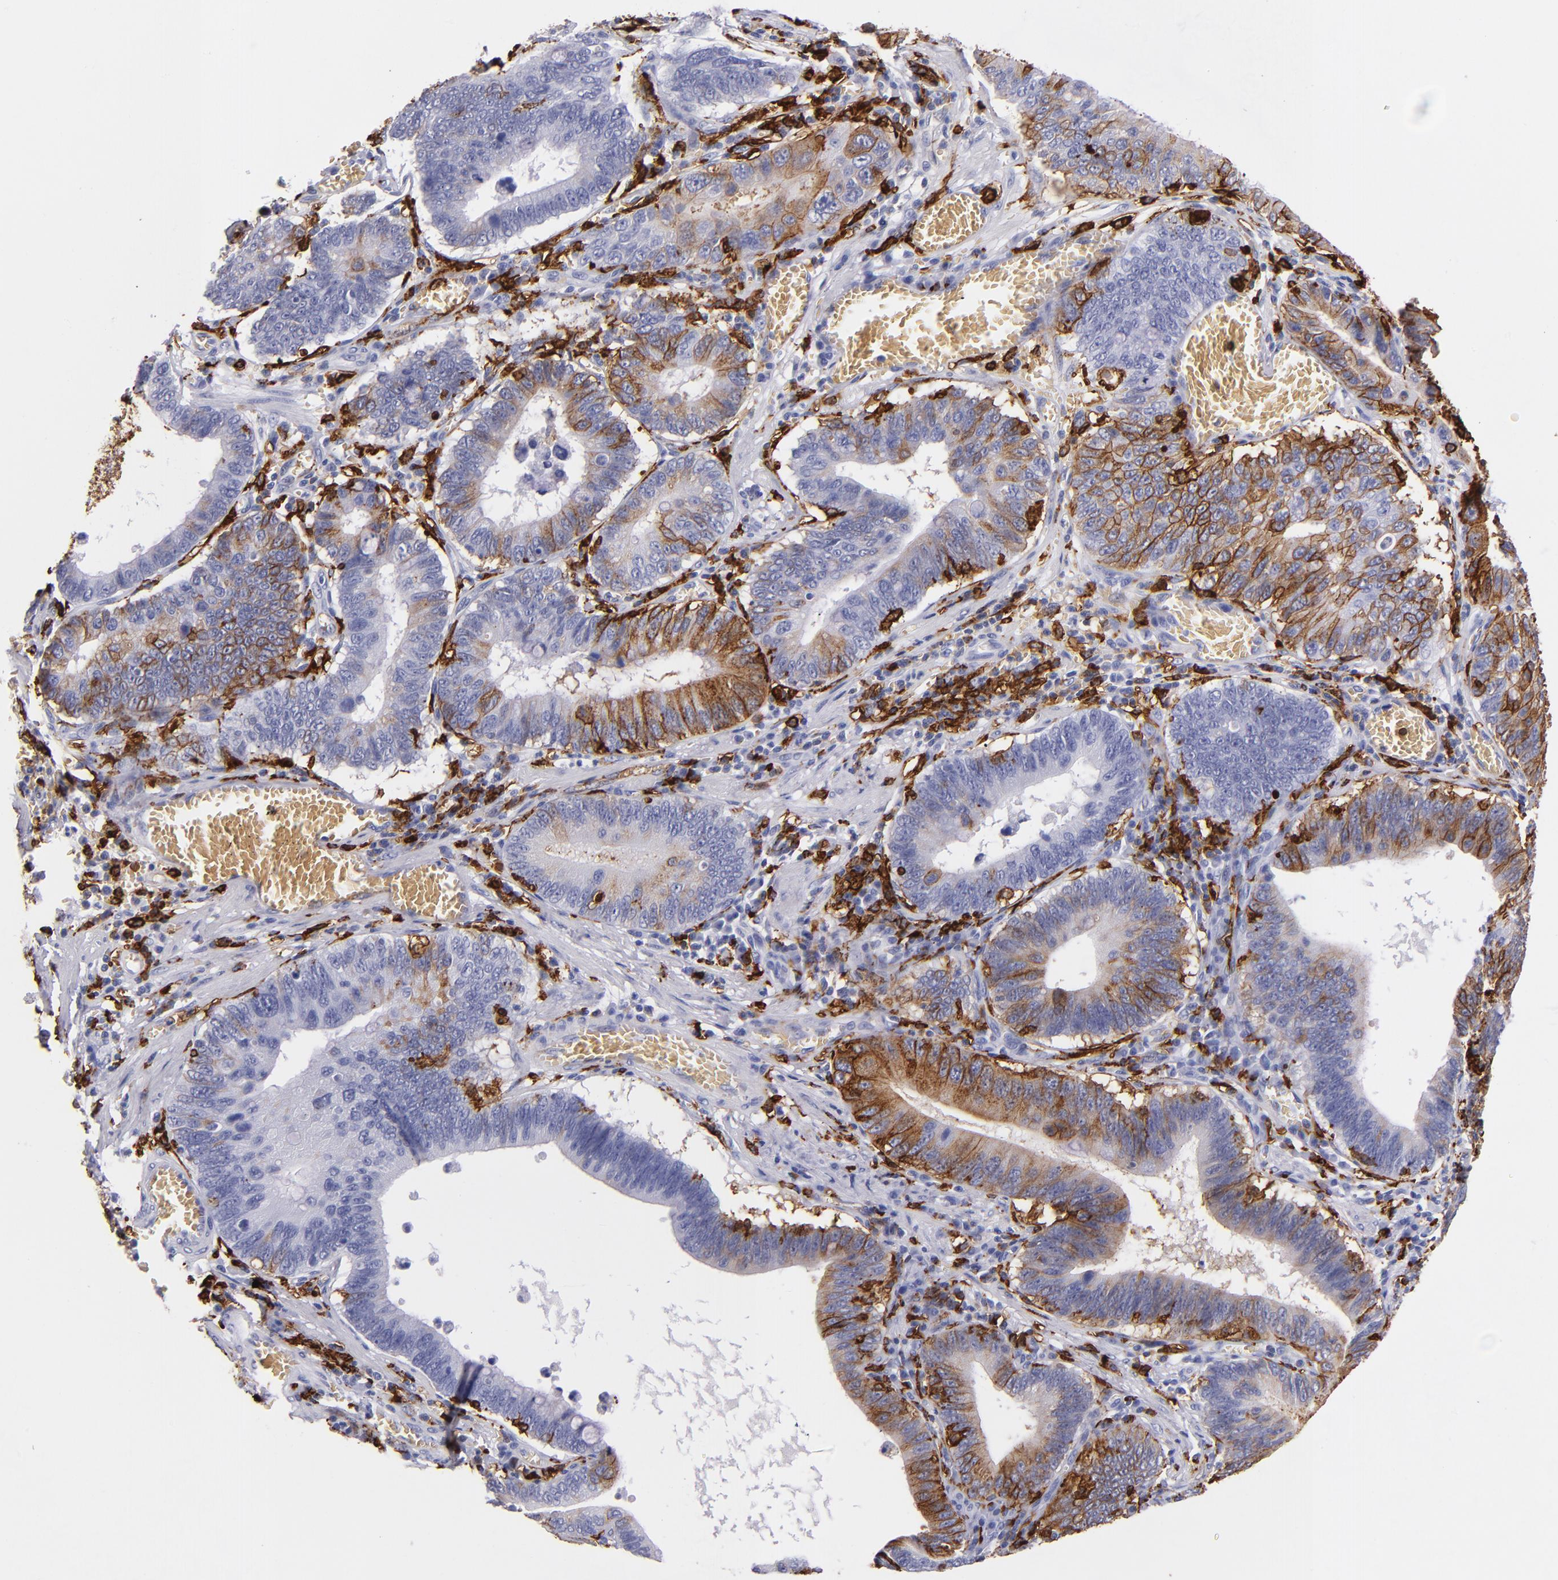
{"staining": {"intensity": "moderate", "quantity": "<25%", "location": "cytoplasmic/membranous"}, "tissue": "stomach cancer", "cell_type": "Tumor cells", "image_type": "cancer", "snomed": [{"axis": "morphology", "description": "Adenocarcinoma, NOS"}, {"axis": "topography", "description": "Stomach"}, {"axis": "topography", "description": "Gastric cardia"}], "caption": "The image demonstrates a brown stain indicating the presence of a protein in the cytoplasmic/membranous of tumor cells in stomach cancer (adenocarcinoma).", "gene": "HLA-DRA", "patient": {"sex": "male", "age": 59}}